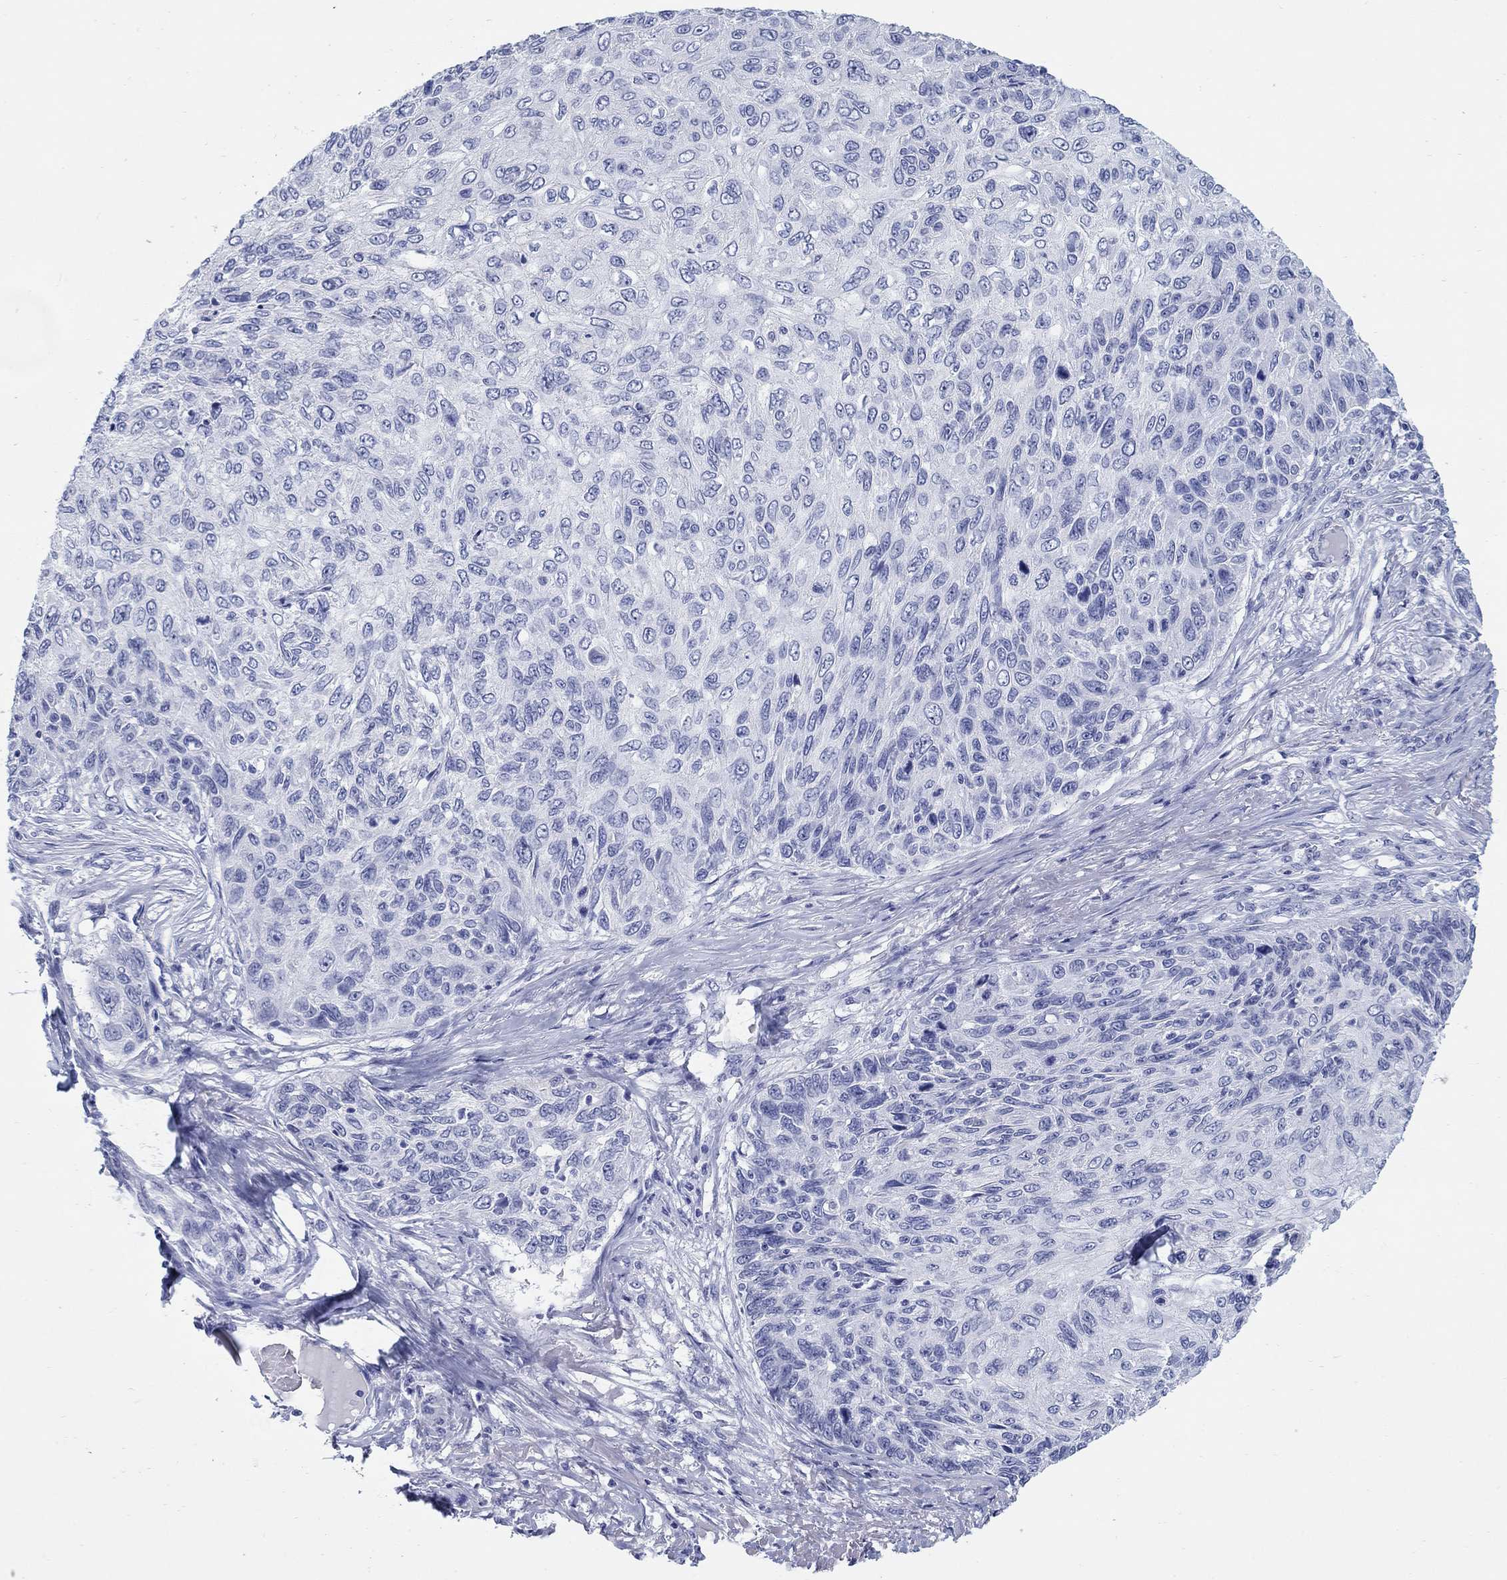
{"staining": {"intensity": "negative", "quantity": "none", "location": "none"}, "tissue": "skin cancer", "cell_type": "Tumor cells", "image_type": "cancer", "snomed": [{"axis": "morphology", "description": "Squamous cell carcinoma, NOS"}, {"axis": "topography", "description": "Skin"}], "caption": "Tumor cells are negative for brown protein staining in skin cancer.", "gene": "AKR1C2", "patient": {"sex": "male", "age": 92}}